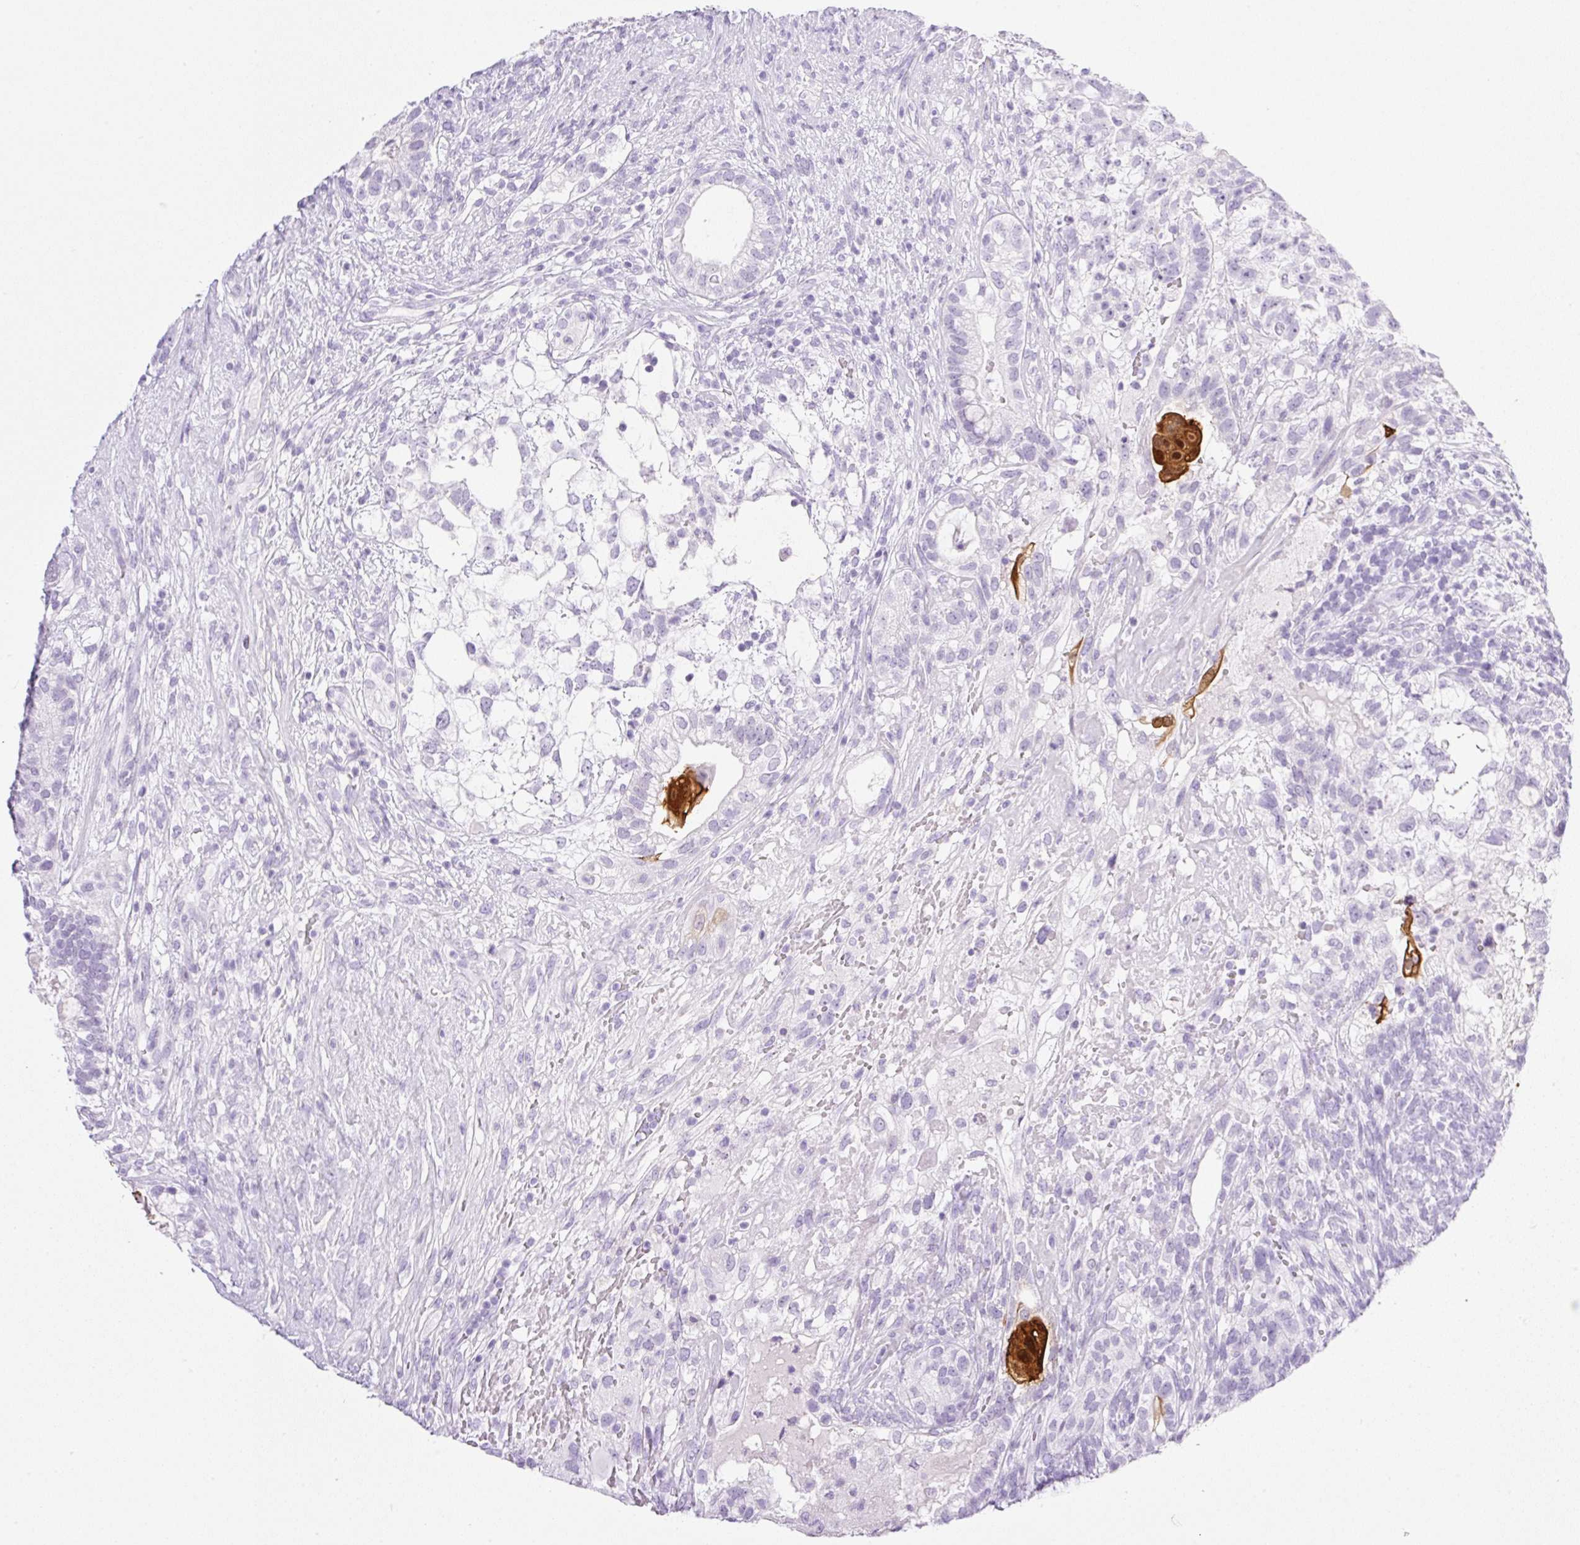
{"staining": {"intensity": "negative", "quantity": "none", "location": "none"}, "tissue": "testis cancer", "cell_type": "Tumor cells", "image_type": "cancer", "snomed": [{"axis": "morphology", "description": "Seminoma, NOS"}, {"axis": "morphology", "description": "Carcinoma, Embryonal, NOS"}, {"axis": "topography", "description": "Testis"}], "caption": "IHC of testis cancer (embryonal carcinoma) reveals no expression in tumor cells.", "gene": "SPRR4", "patient": {"sex": "male", "age": 41}}